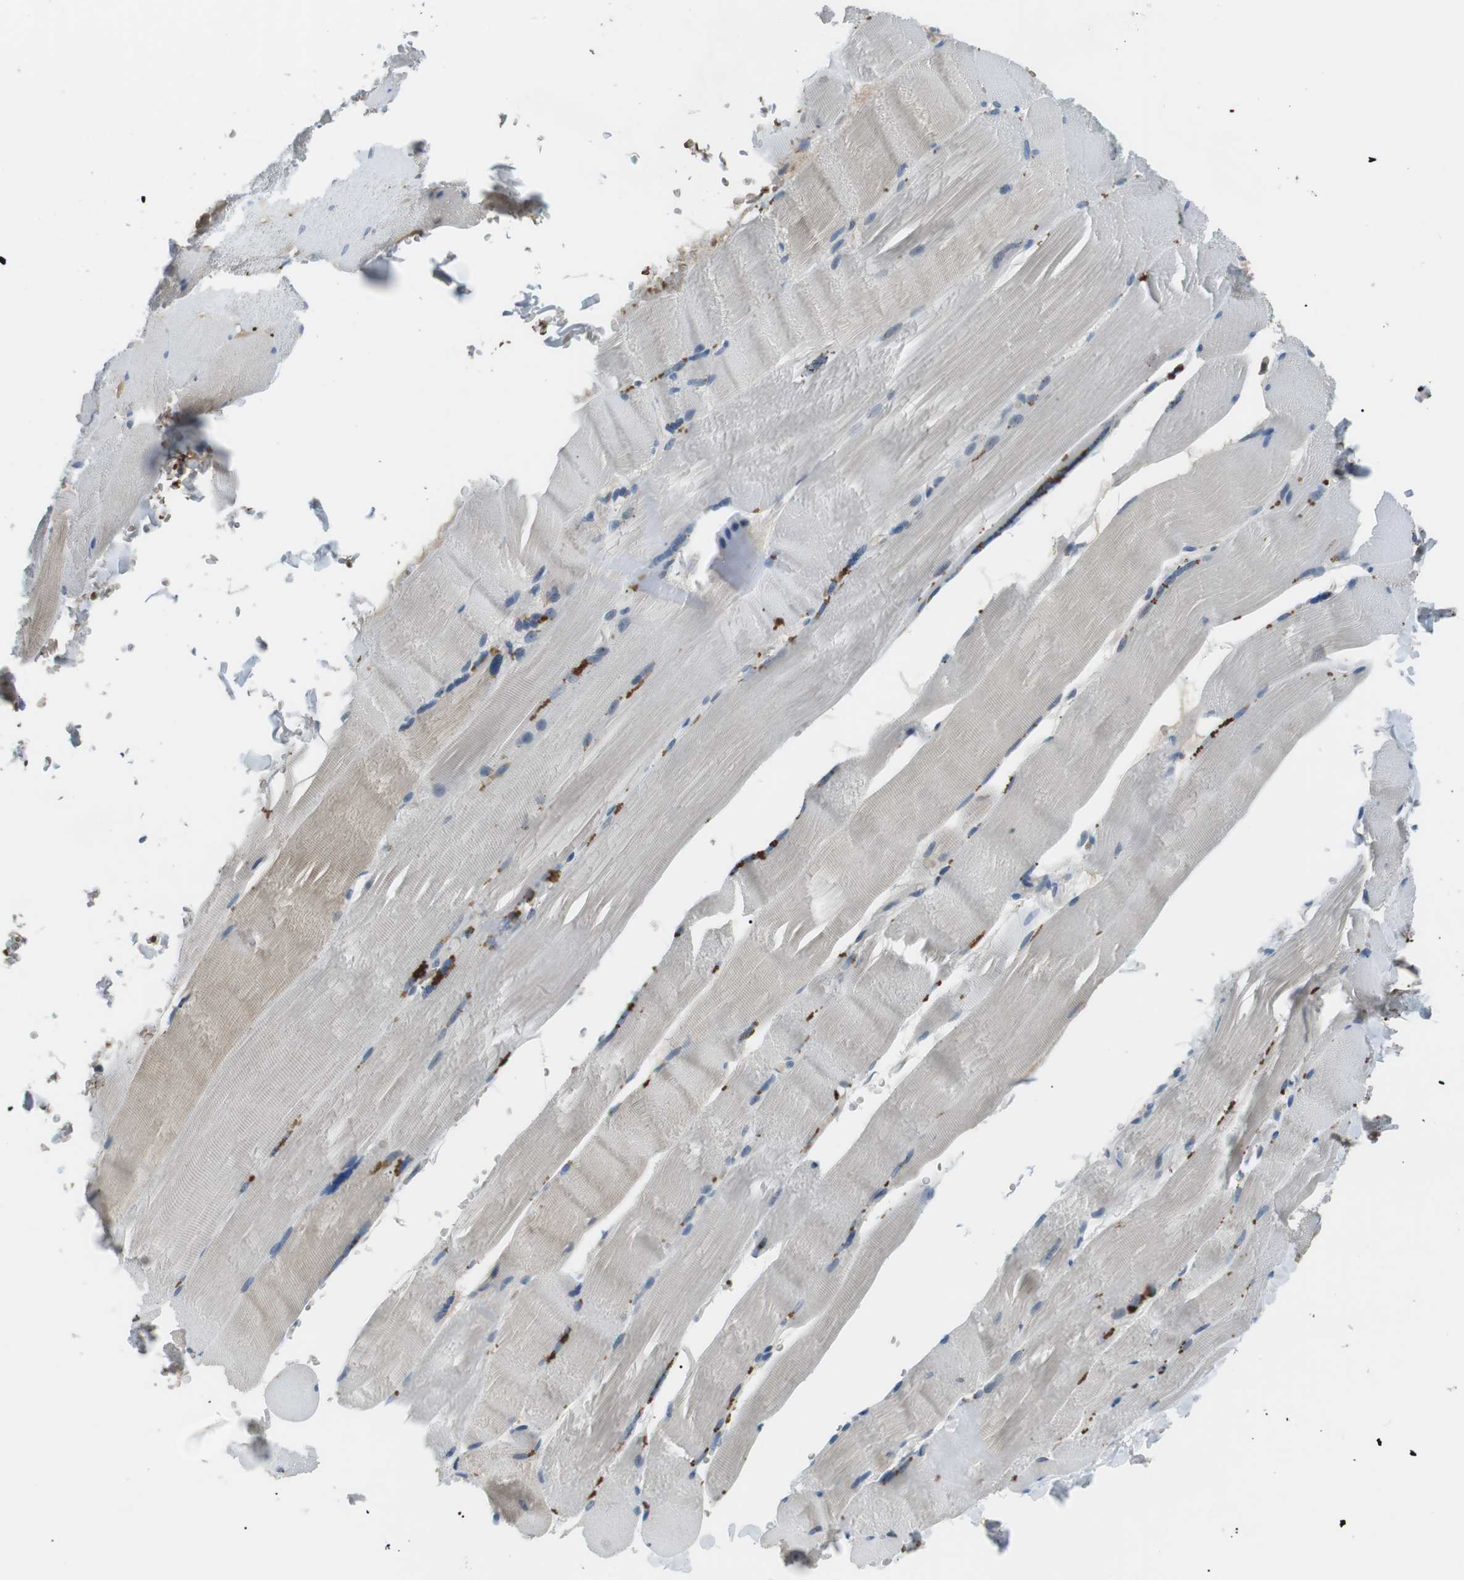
{"staining": {"intensity": "negative", "quantity": "none", "location": "none"}, "tissue": "skeletal muscle", "cell_type": "Myocytes", "image_type": "normal", "snomed": [{"axis": "morphology", "description": "Normal tissue, NOS"}, {"axis": "topography", "description": "Skin"}, {"axis": "topography", "description": "Skeletal muscle"}], "caption": "Immunohistochemistry photomicrograph of normal human skeletal muscle stained for a protein (brown), which displays no expression in myocytes.", "gene": "WSCD1", "patient": {"sex": "male", "age": 83}}